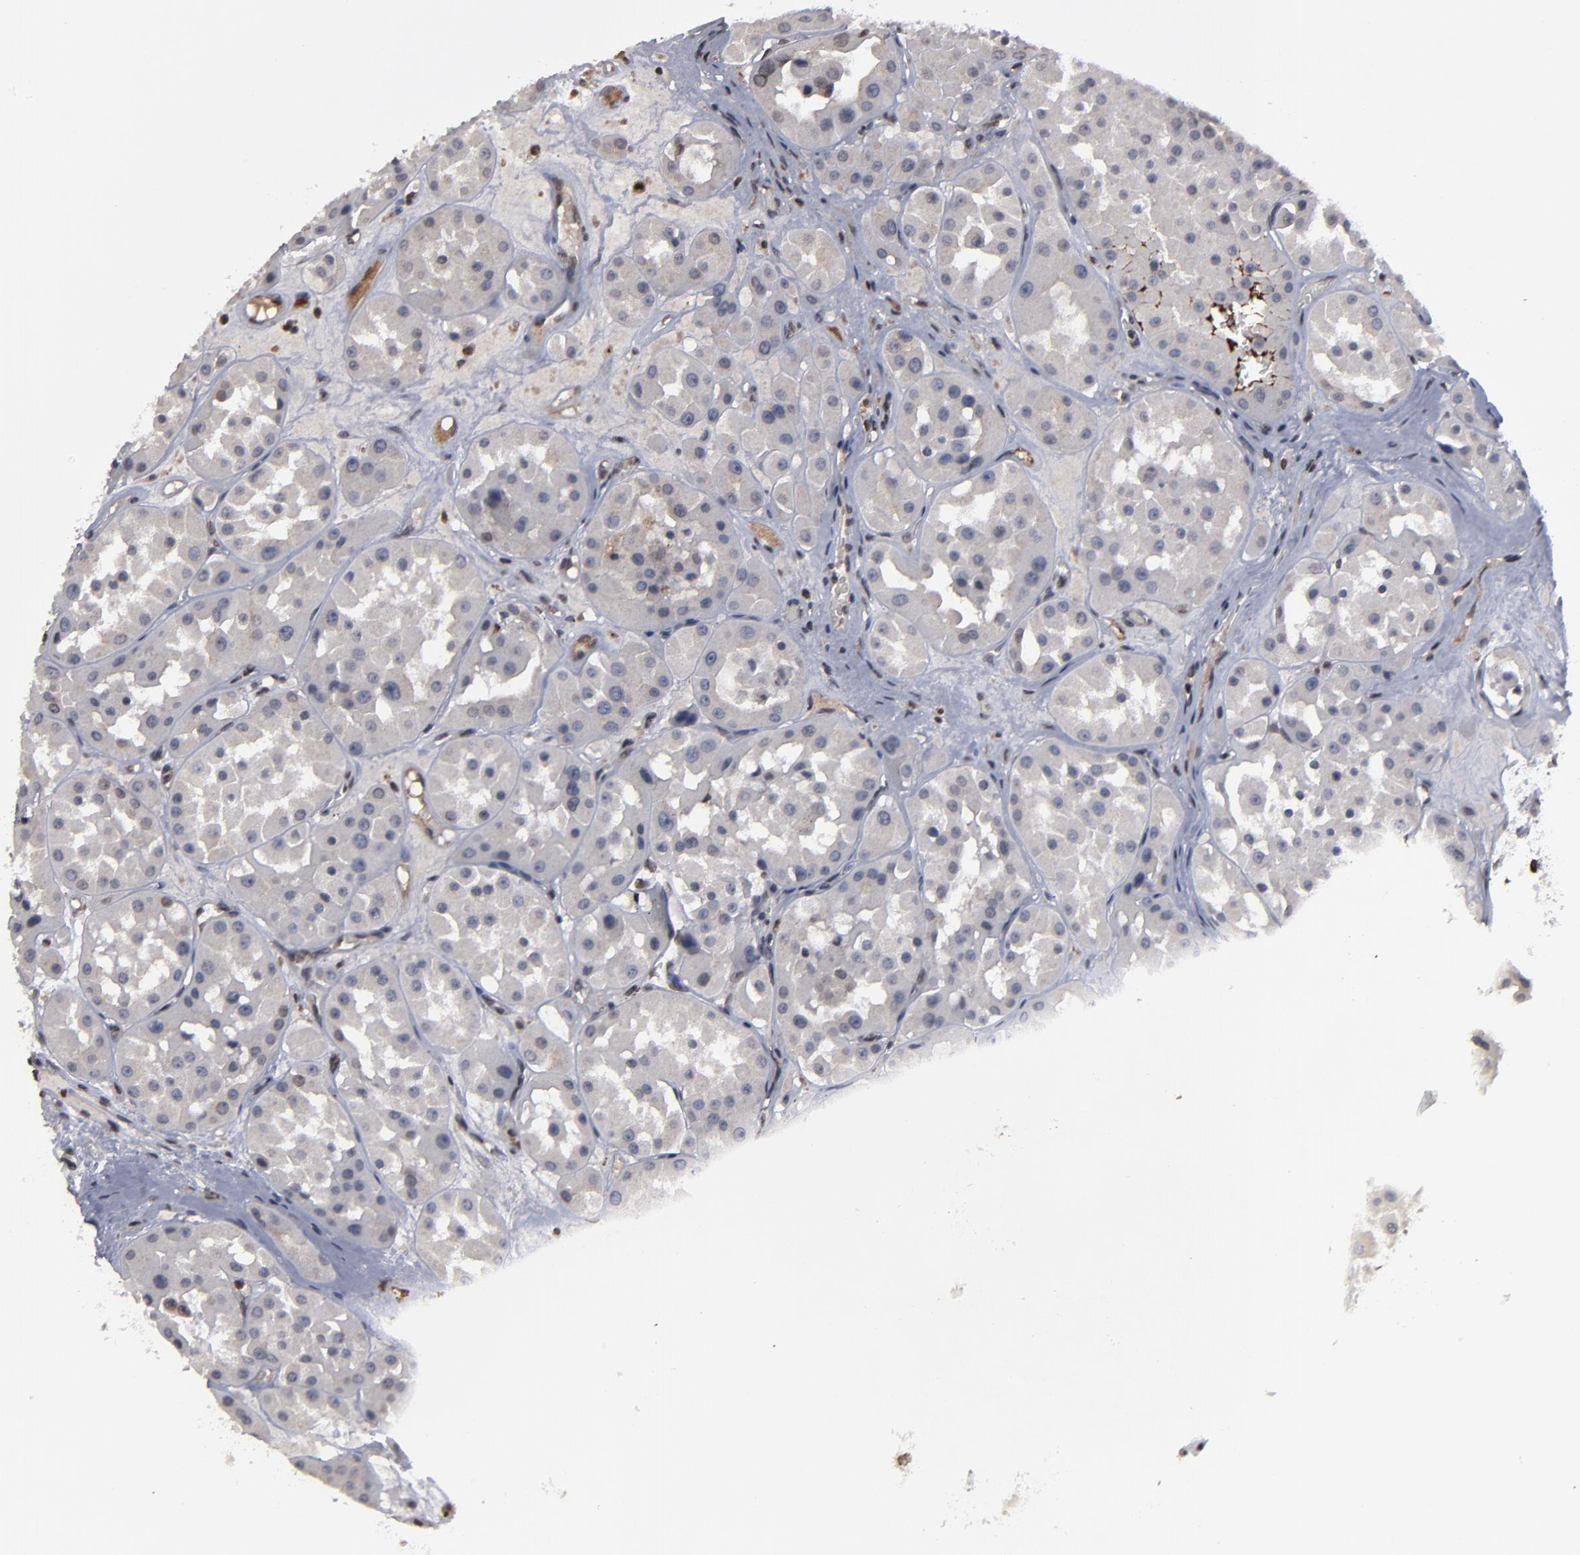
{"staining": {"intensity": "negative", "quantity": "none", "location": "none"}, "tissue": "renal cancer", "cell_type": "Tumor cells", "image_type": "cancer", "snomed": [{"axis": "morphology", "description": "Adenocarcinoma, uncertain malignant potential"}, {"axis": "topography", "description": "Kidney"}], "caption": "IHC micrograph of renal adenocarcinoma,  uncertain malignant potential stained for a protein (brown), which reveals no positivity in tumor cells.", "gene": "BAZ1A", "patient": {"sex": "male", "age": 63}}